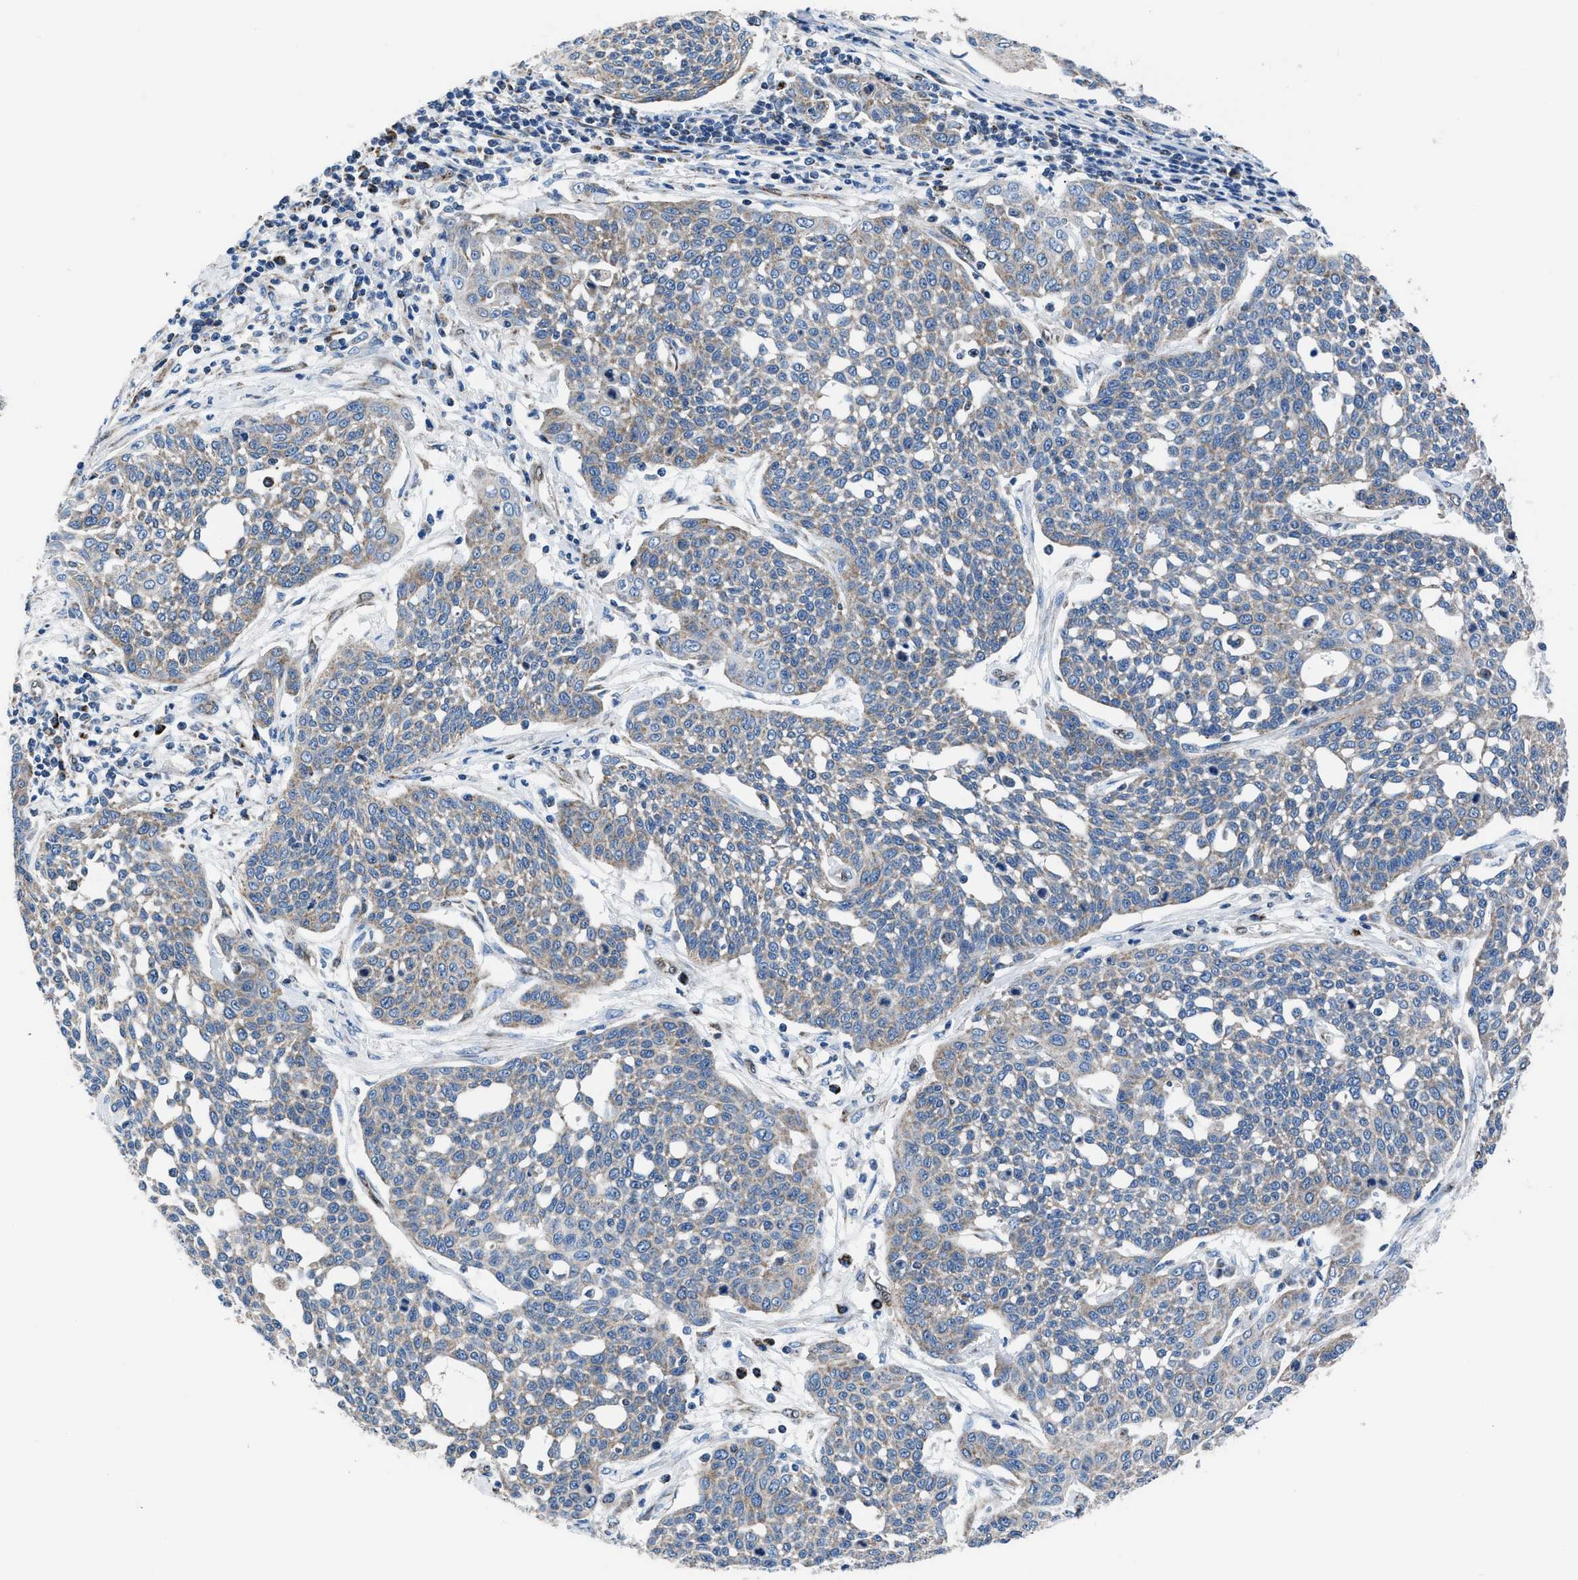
{"staining": {"intensity": "weak", "quantity": "25%-75%", "location": "cytoplasmic/membranous"}, "tissue": "cervical cancer", "cell_type": "Tumor cells", "image_type": "cancer", "snomed": [{"axis": "morphology", "description": "Squamous cell carcinoma, NOS"}, {"axis": "topography", "description": "Cervix"}], "caption": "Human squamous cell carcinoma (cervical) stained with a brown dye reveals weak cytoplasmic/membranous positive positivity in about 25%-75% of tumor cells.", "gene": "LMO2", "patient": {"sex": "female", "age": 34}}